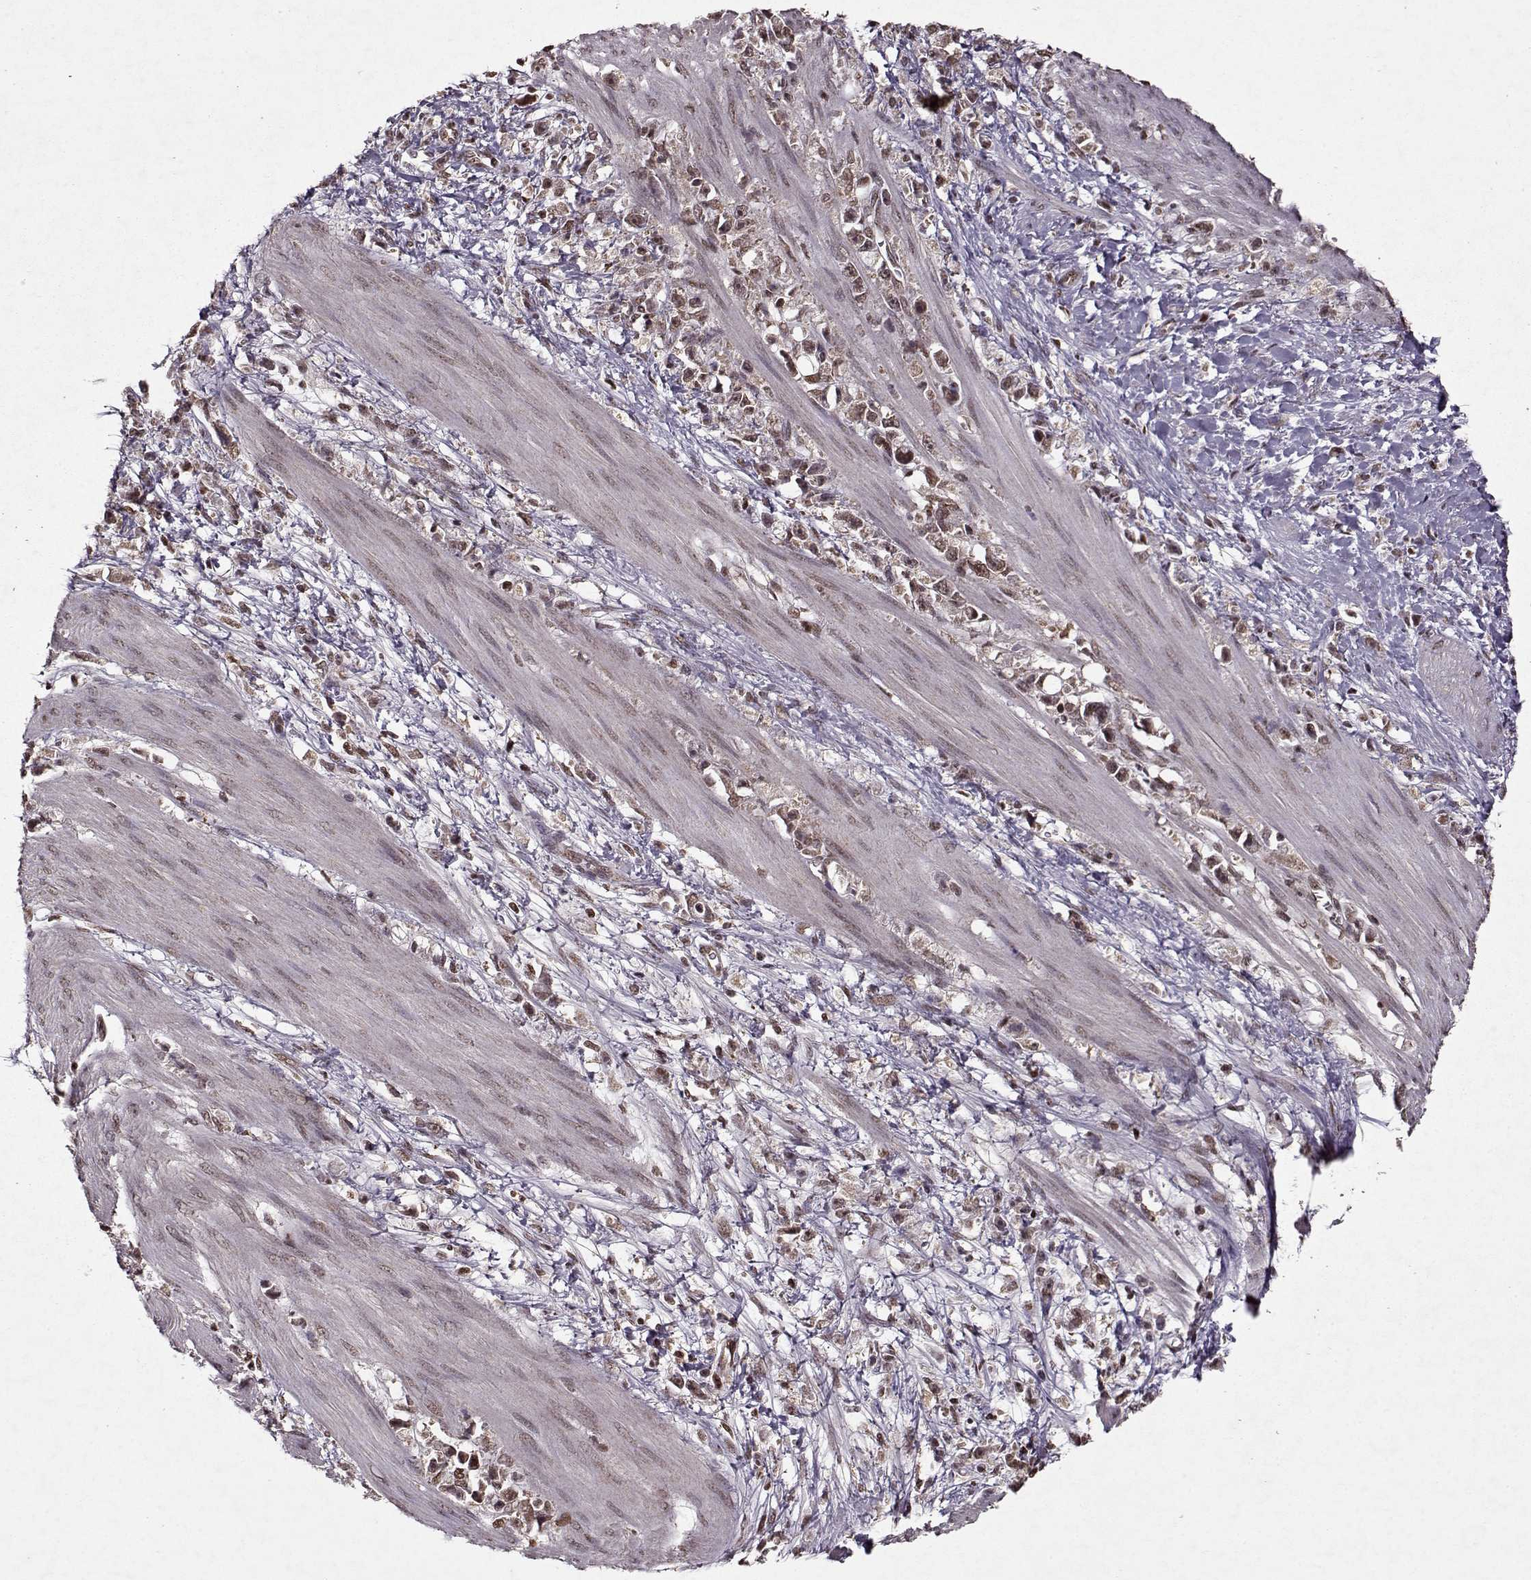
{"staining": {"intensity": "moderate", "quantity": "25%-75%", "location": "nuclear"}, "tissue": "stomach cancer", "cell_type": "Tumor cells", "image_type": "cancer", "snomed": [{"axis": "morphology", "description": "Adenocarcinoma, NOS"}, {"axis": "topography", "description": "Stomach"}], "caption": "A high-resolution photomicrograph shows immunohistochemistry staining of stomach cancer (adenocarcinoma), which exhibits moderate nuclear positivity in about 25%-75% of tumor cells.", "gene": "PSMA7", "patient": {"sex": "female", "age": 59}}